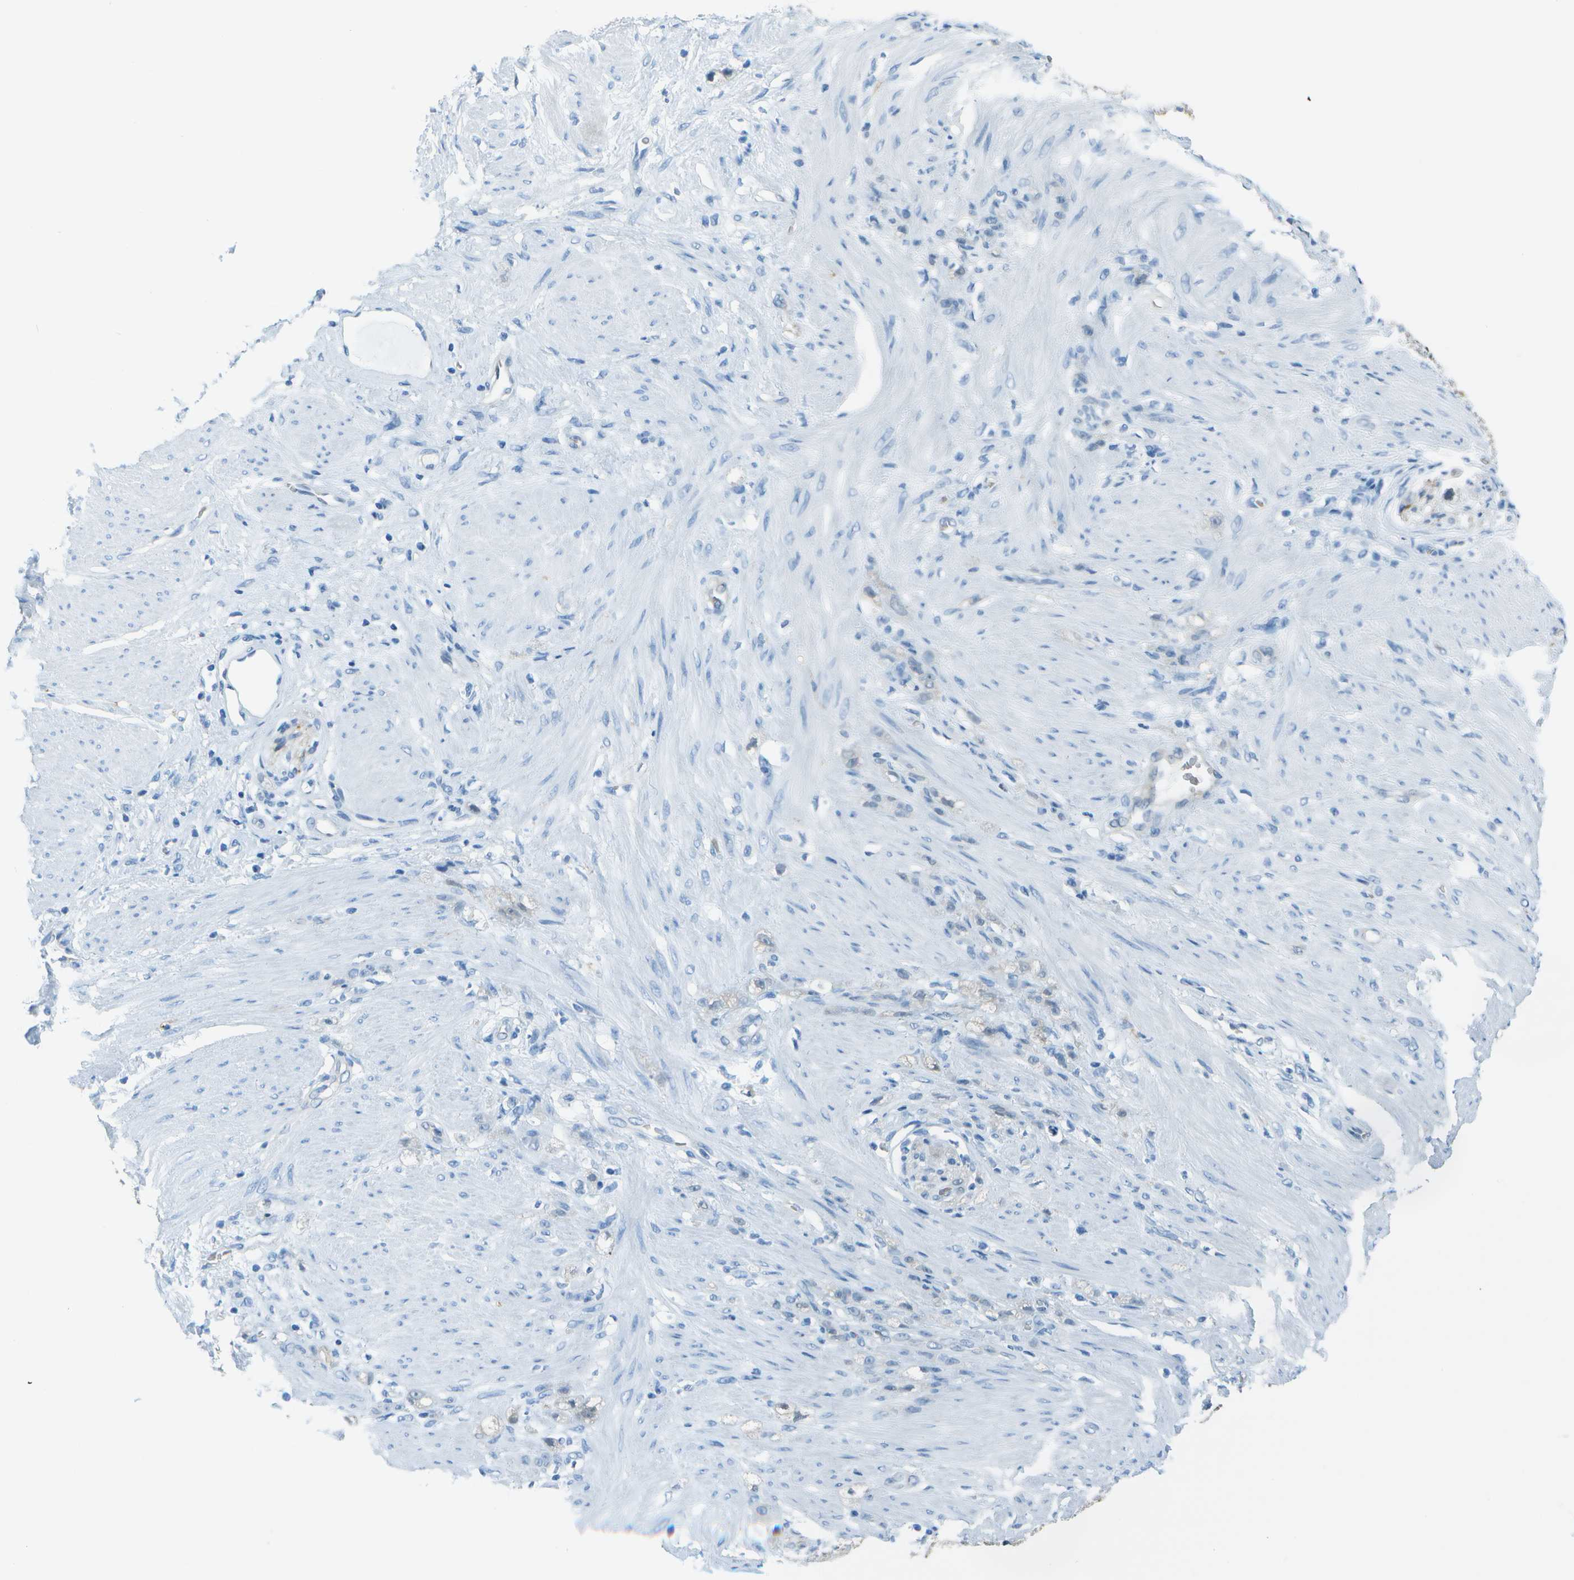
{"staining": {"intensity": "negative", "quantity": "none", "location": "none"}, "tissue": "stomach cancer", "cell_type": "Tumor cells", "image_type": "cancer", "snomed": [{"axis": "morphology", "description": "Adenocarcinoma, NOS"}, {"axis": "topography", "description": "Stomach"}], "caption": "An immunohistochemistry (IHC) image of stomach cancer (adenocarcinoma) is shown. There is no staining in tumor cells of stomach cancer (adenocarcinoma).", "gene": "ASL", "patient": {"sex": "male", "age": 82}}